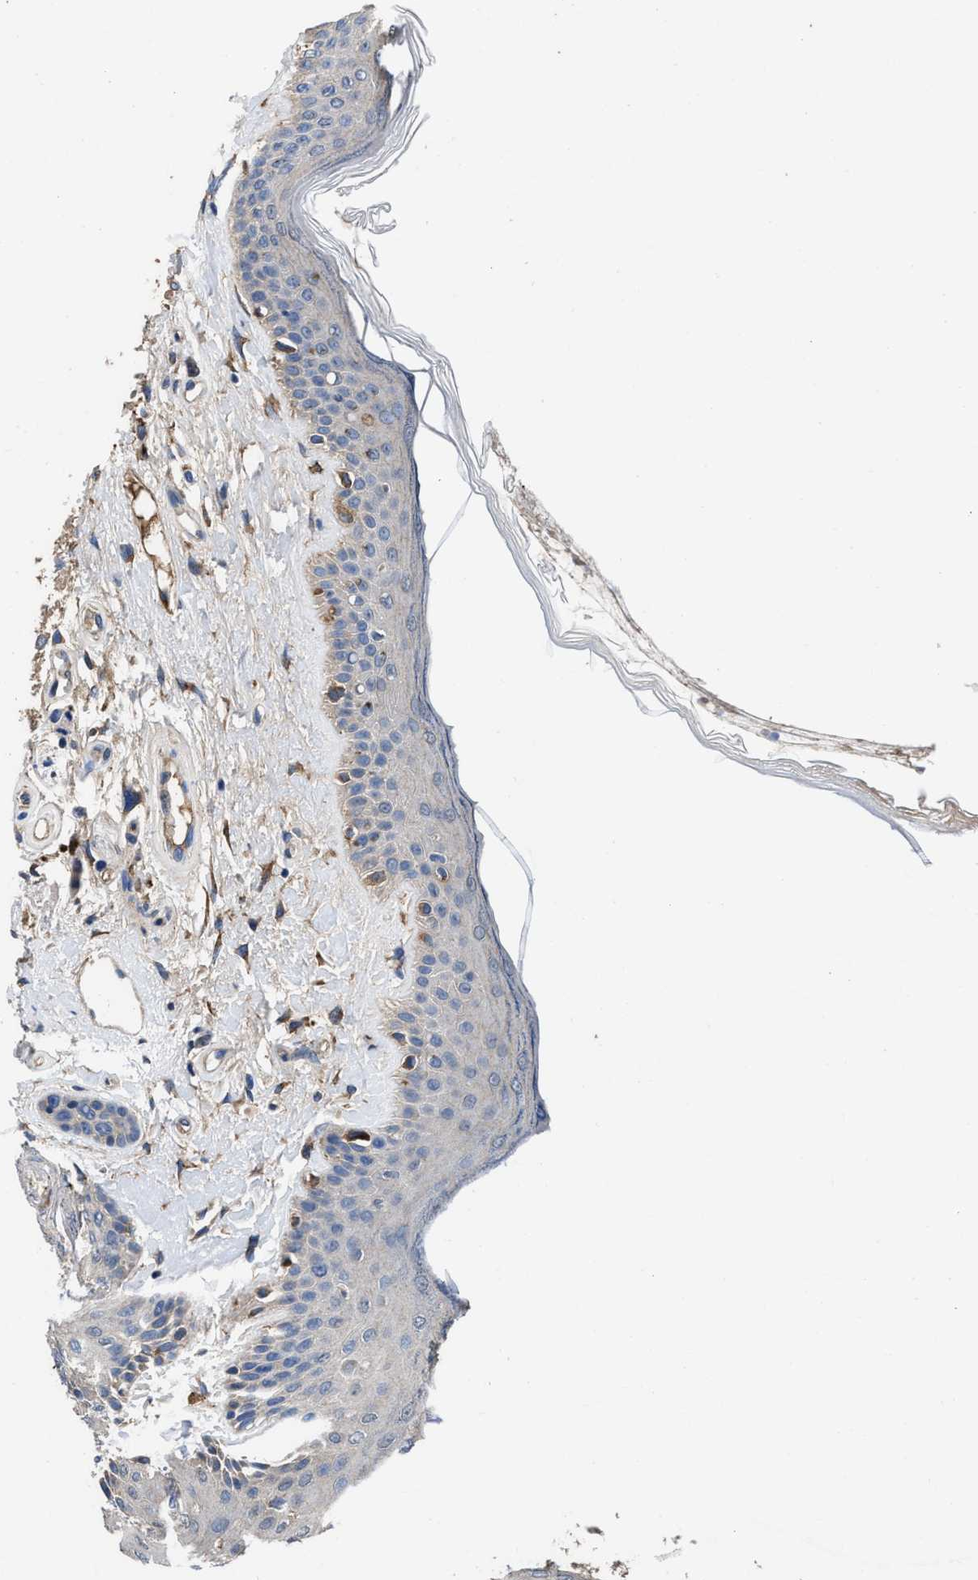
{"staining": {"intensity": "moderate", "quantity": "<25%", "location": "cytoplasmic/membranous"}, "tissue": "oral mucosa", "cell_type": "Squamous epithelial cells", "image_type": "normal", "snomed": [{"axis": "morphology", "description": "Normal tissue, NOS"}, {"axis": "topography", "description": "Skin"}, {"axis": "topography", "description": "Oral tissue"}], "caption": "Protein staining demonstrates moderate cytoplasmic/membranous staining in approximately <25% of squamous epithelial cells in unremarkable oral mucosa. The protein is shown in brown color, while the nuclei are stained blue.", "gene": "IDNK", "patient": {"sex": "male", "age": 84}}